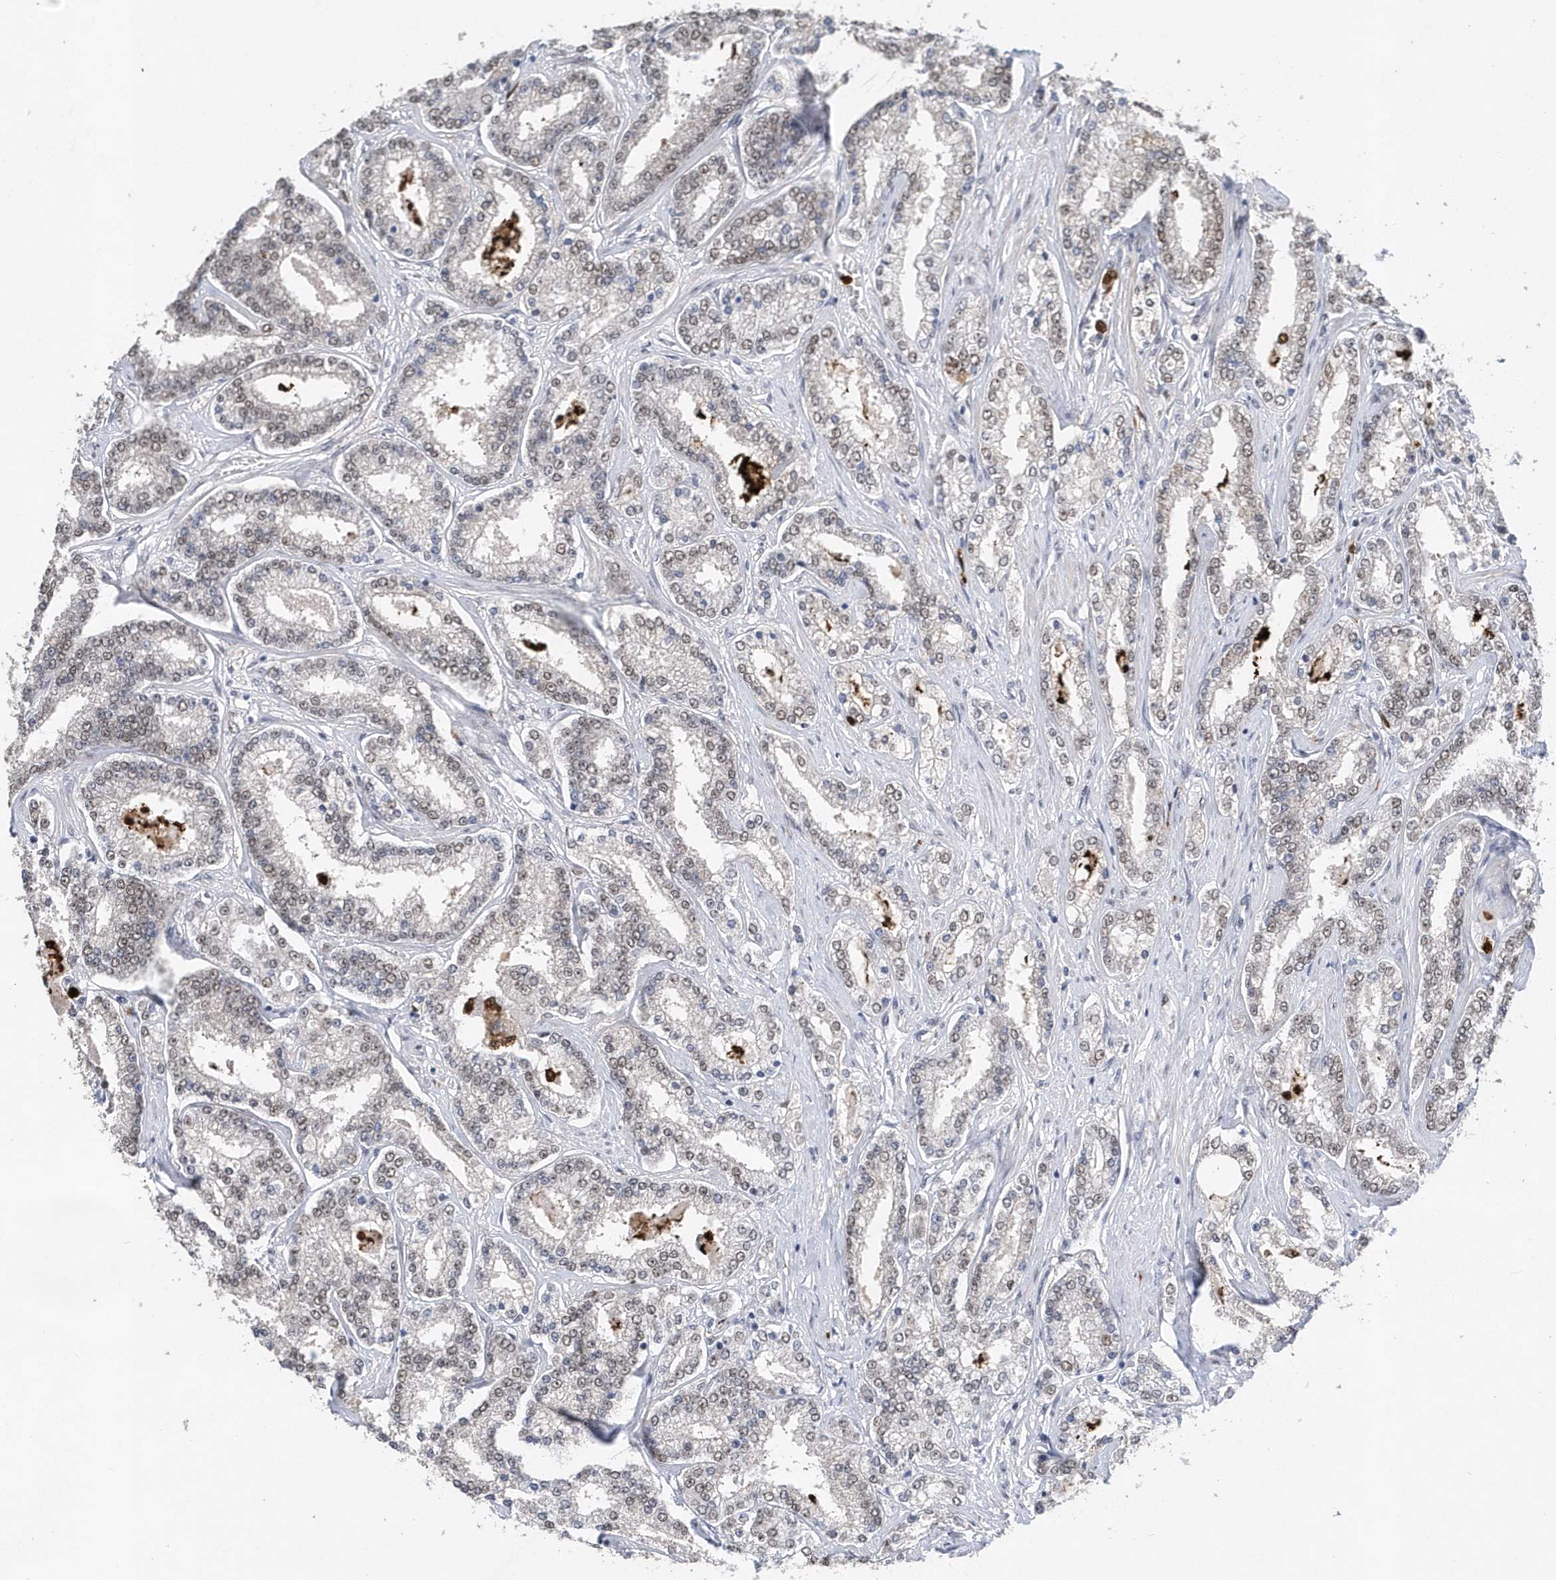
{"staining": {"intensity": "weak", "quantity": "<25%", "location": "nuclear"}, "tissue": "prostate cancer", "cell_type": "Tumor cells", "image_type": "cancer", "snomed": [{"axis": "morphology", "description": "Normal tissue, NOS"}, {"axis": "morphology", "description": "Adenocarcinoma, High grade"}, {"axis": "topography", "description": "Prostate"}], "caption": "Immunohistochemical staining of human prostate adenocarcinoma (high-grade) reveals no significant staining in tumor cells.", "gene": "RPP30", "patient": {"sex": "male", "age": 83}}